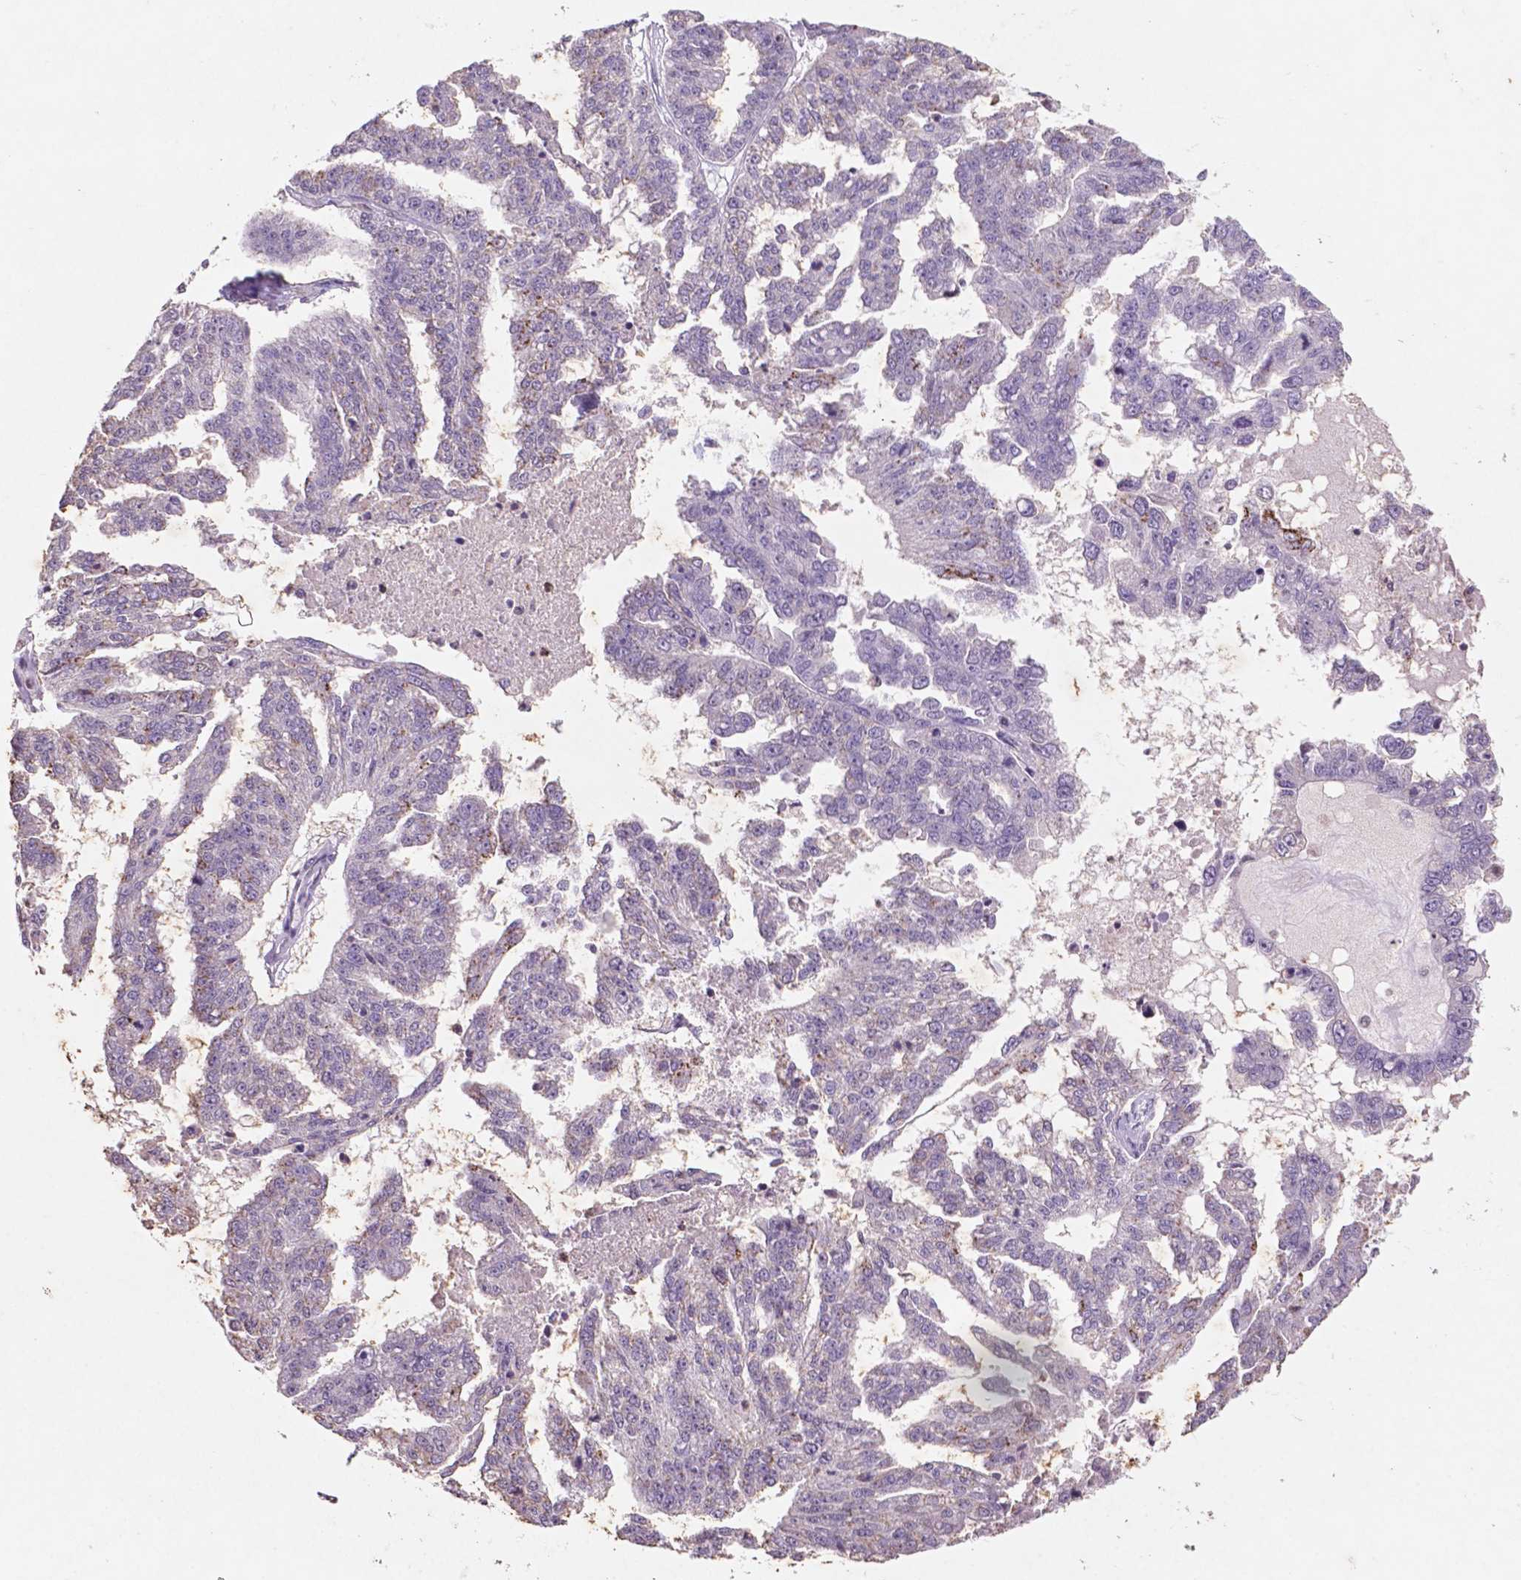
{"staining": {"intensity": "negative", "quantity": "none", "location": "none"}, "tissue": "ovarian cancer", "cell_type": "Tumor cells", "image_type": "cancer", "snomed": [{"axis": "morphology", "description": "Cystadenocarcinoma, serous, NOS"}, {"axis": "topography", "description": "Ovary"}], "caption": "Micrograph shows no significant protein expression in tumor cells of ovarian cancer.", "gene": "GLRX", "patient": {"sex": "female", "age": 58}}